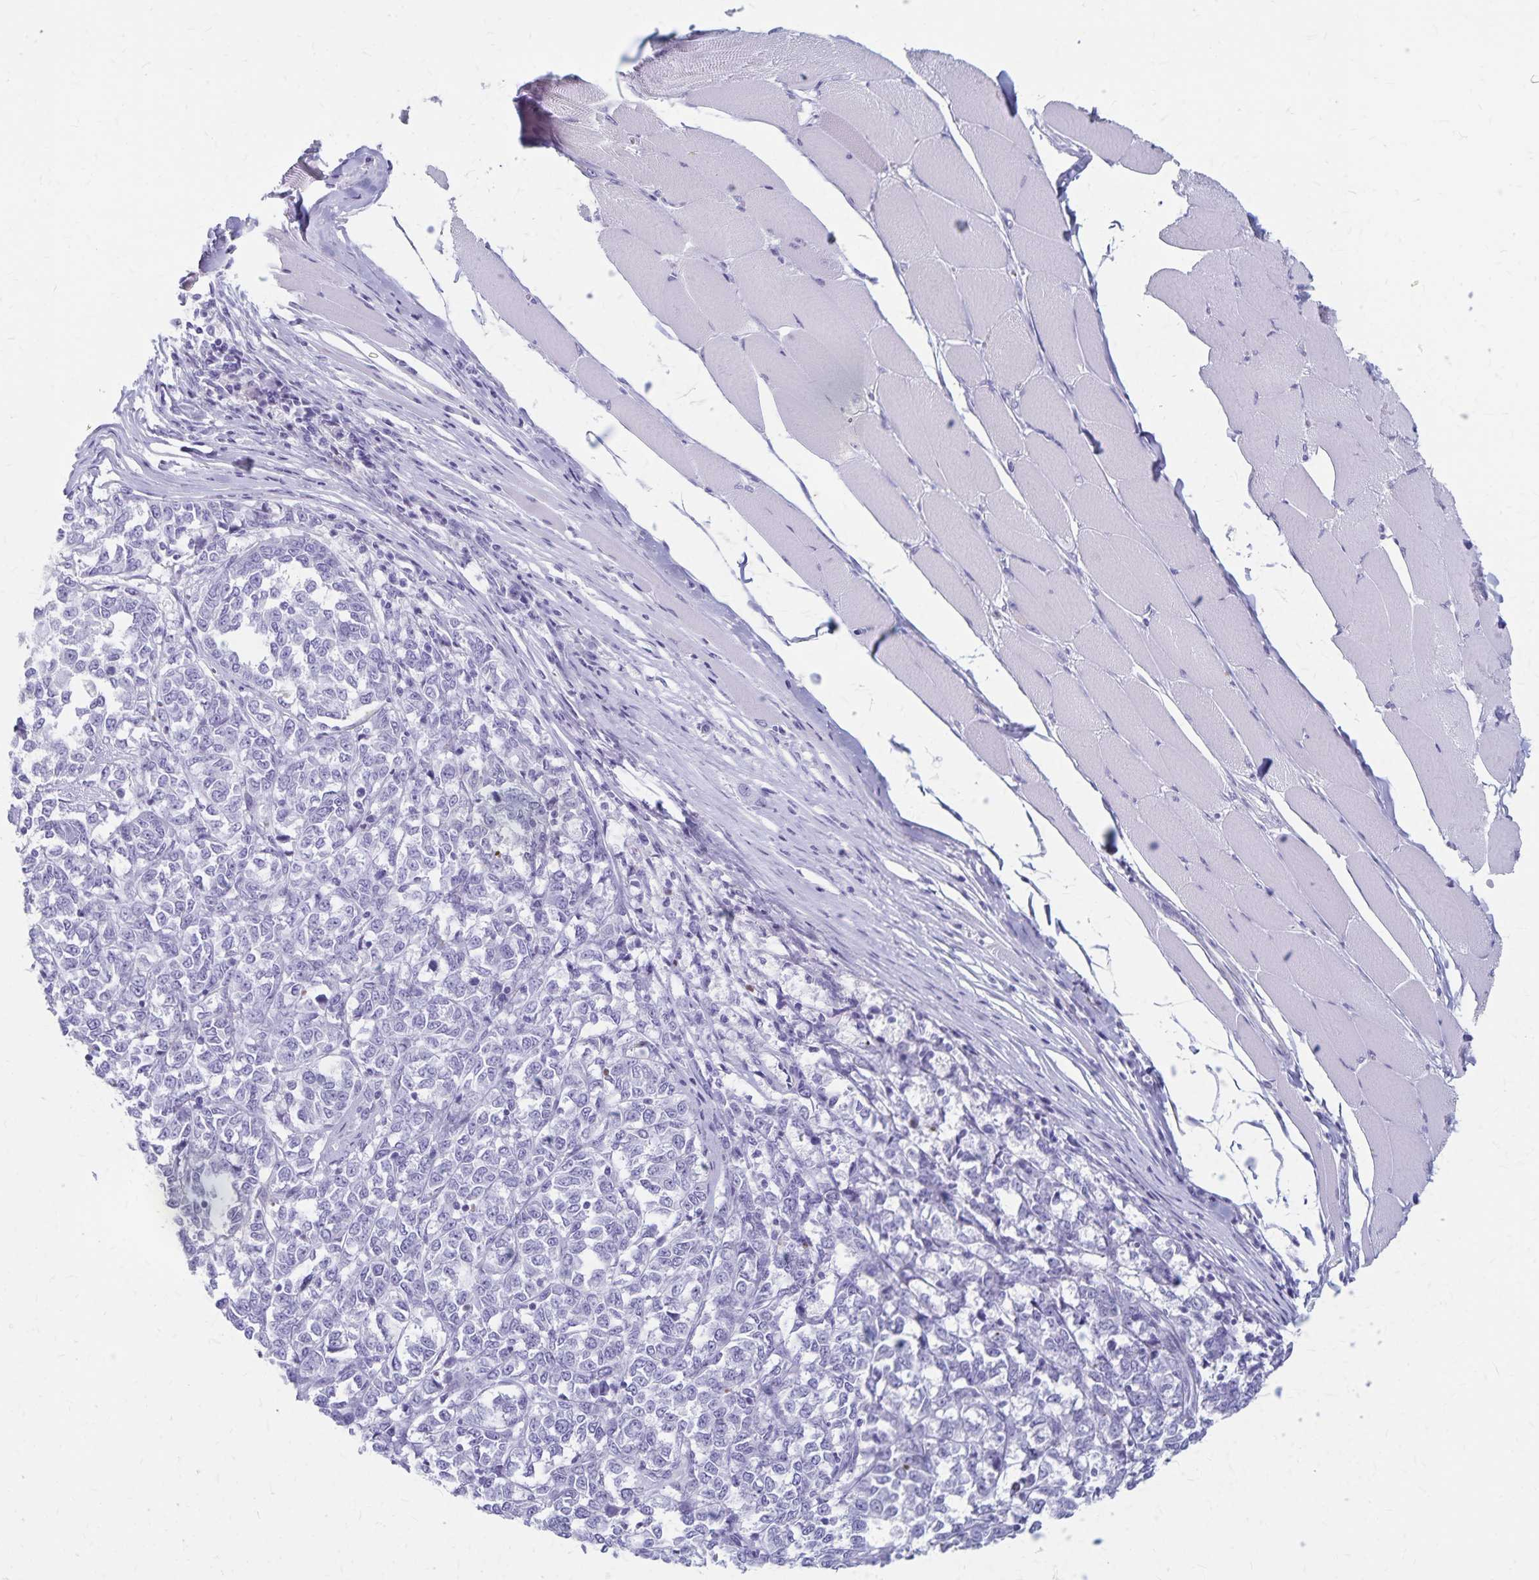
{"staining": {"intensity": "negative", "quantity": "none", "location": "none"}, "tissue": "melanoma", "cell_type": "Tumor cells", "image_type": "cancer", "snomed": [{"axis": "morphology", "description": "Malignant melanoma, NOS"}, {"axis": "topography", "description": "Skin"}], "caption": "Immunohistochemical staining of melanoma shows no significant expression in tumor cells.", "gene": "GPBAR1", "patient": {"sex": "female", "age": 72}}